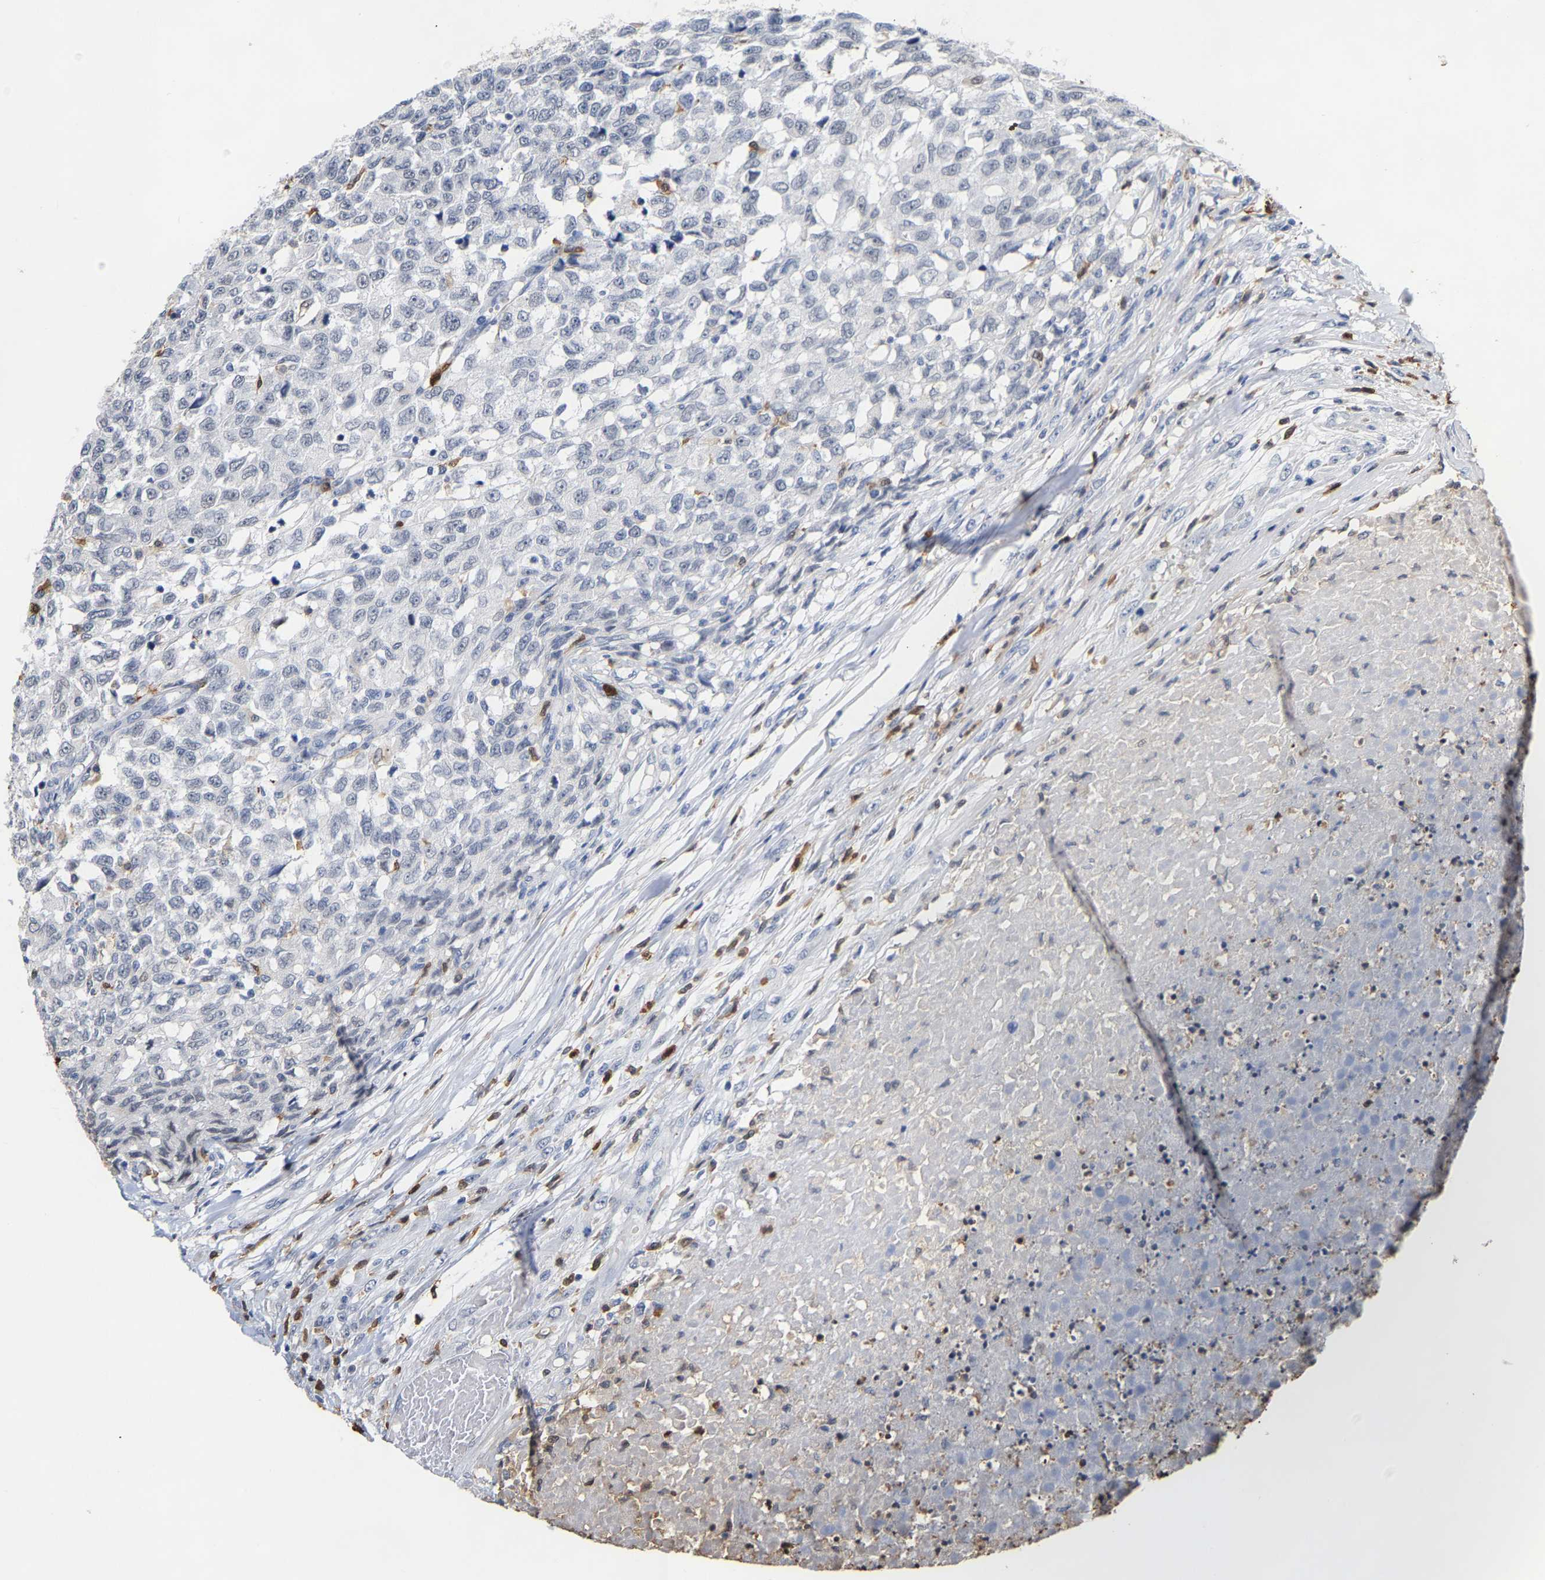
{"staining": {"intensity": "negative", "quantity": "none", "location": "none"}, "tissue": "testis cancer", "cell_type": "Tumor cells", "image_type": "cancer", "snomed": [{"axis": "morphology", "description": "Seminoma, NOS"}, {"axis": "topography", "description": "Testis"}], "caption": "IHC photomicrograph of seminoma (testis) stained for a protein (brown), which demonstrates no positivity in tumor cells.", "gene": "TDRD7", "patient": {"sex": "male", "age": 59}}